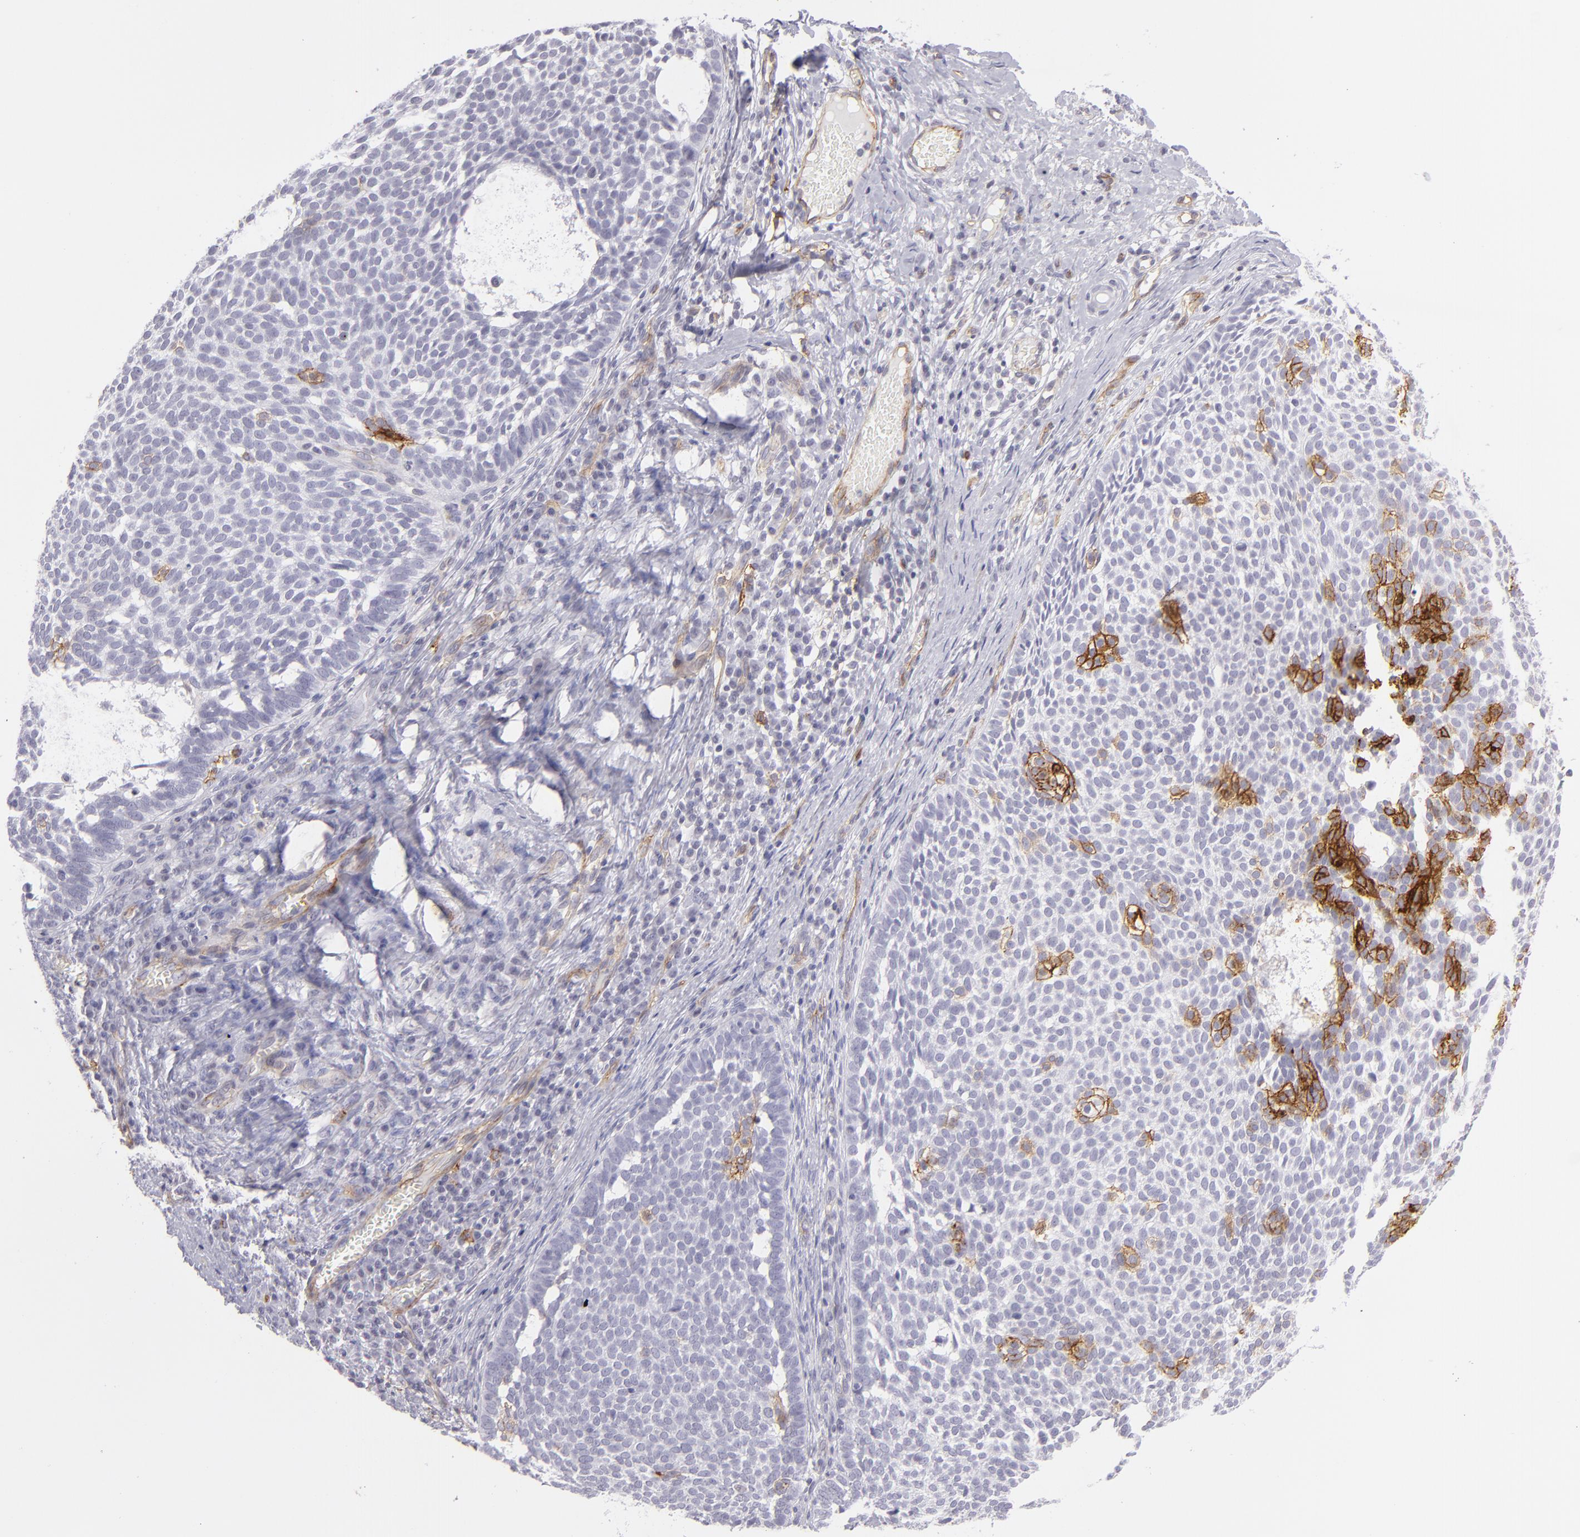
{"staining": {"intensity": "moderate", "quantity": "<25%", "location": "cytoplasmic/membranous"}, "tissue": "skin cancer", "cell_type": "Tumor cells", "image_type": "cancer", "snomed": [{"axis": "morphology", "description": "Basal cell carcinoma"}, {"axis": "topography", "description": "Skin"}], "caption": "Tumor cells show low levels of moderate cytoplasmic/membranous positivity in about <25% of cells in human skin cancer (basal cell carcinoma).", "gene": "THBD", "patient": {"sex": "male", "age": 63}}